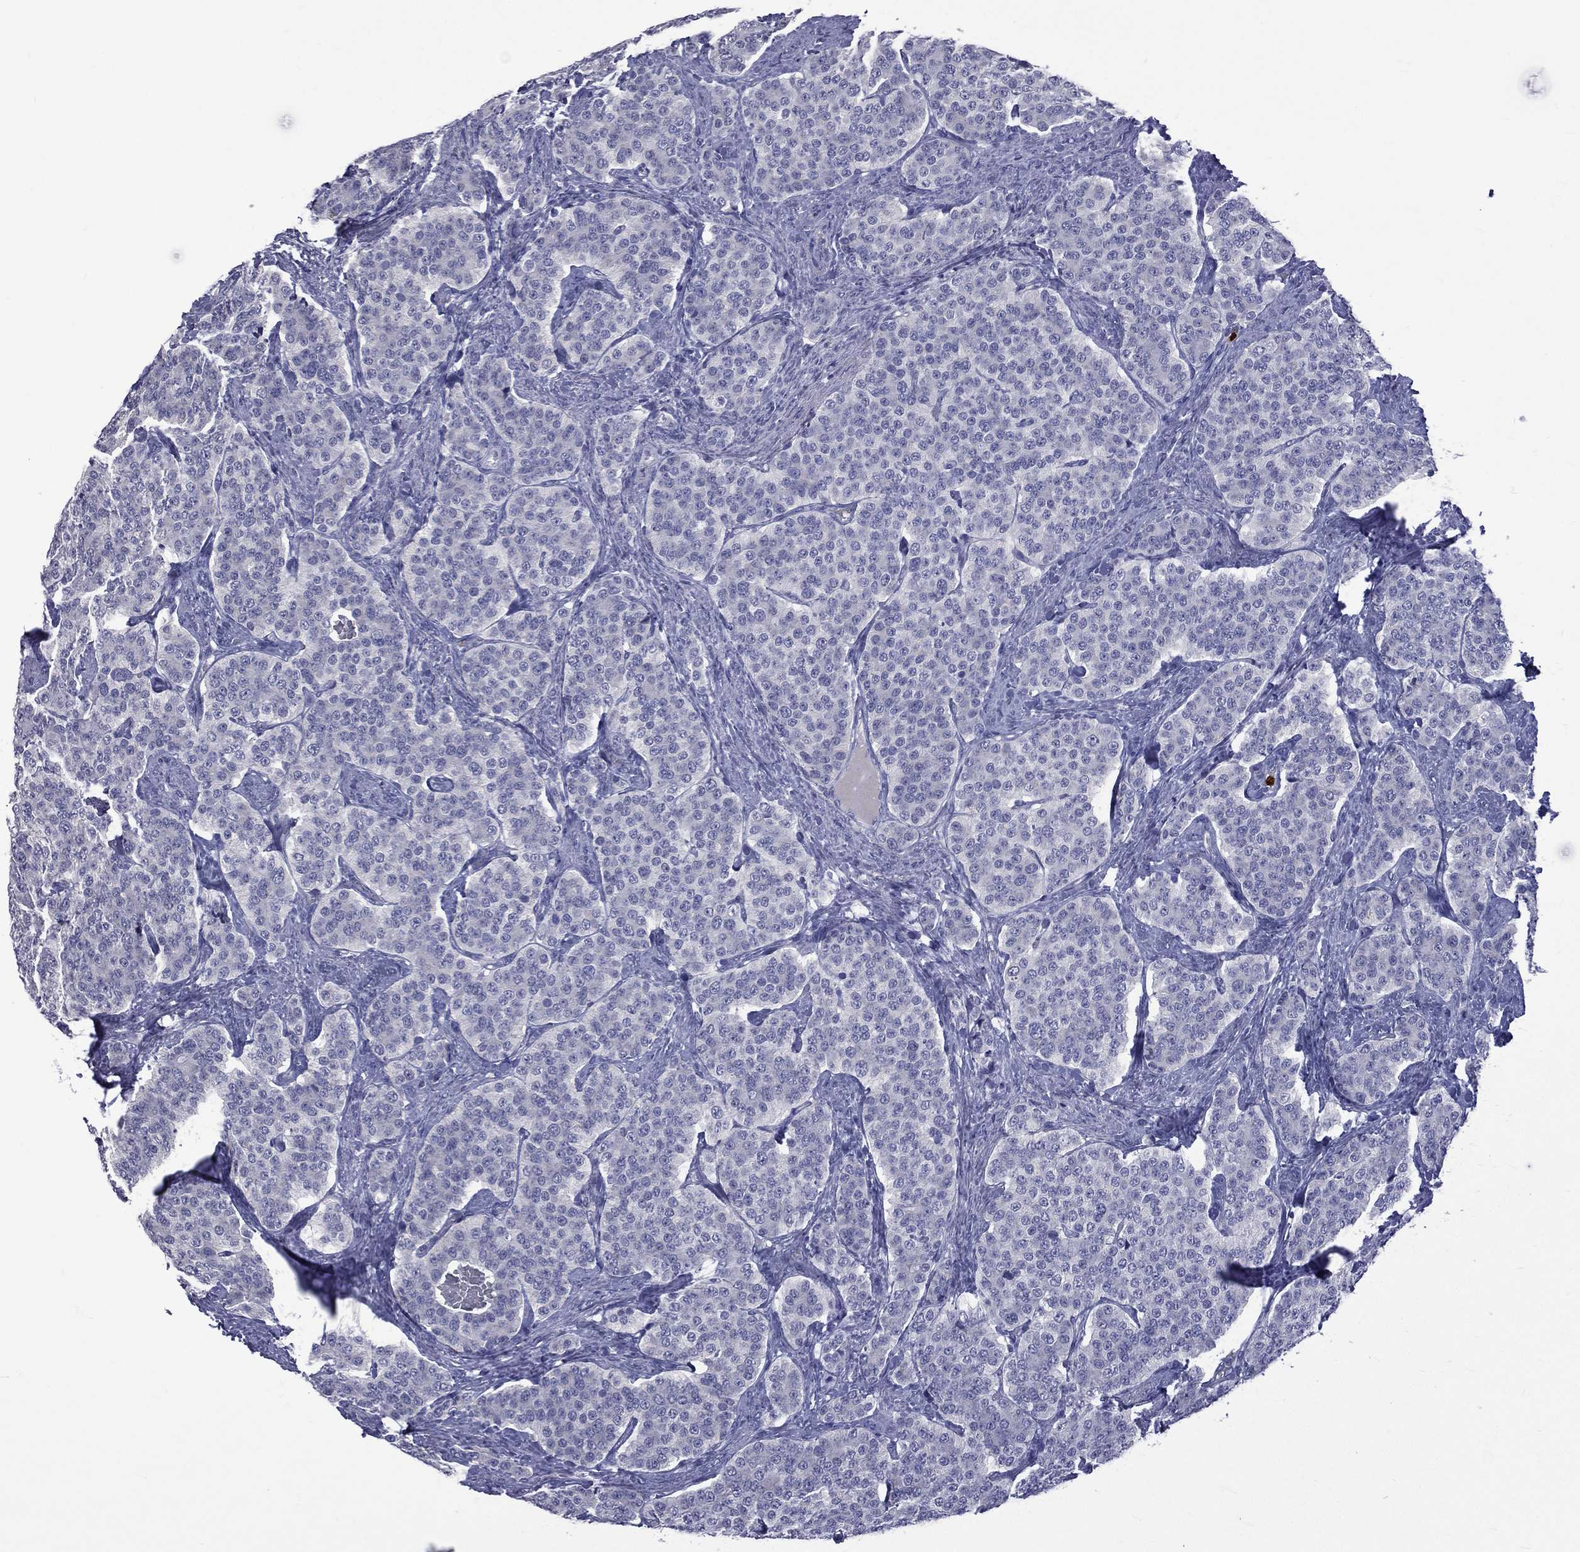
{"staining": {"intensity": "negative", "quantity": "none", "location": "none"}, "tissue": "carcinoid", "cell_type": "Tumor cells", "image_type": "cancer", "snomed": [{"axis": "morphology", "description": "Carcinoid, malignant, NOS"}, {"axis": "topography", "description": "Small intestine"}], "caption": "Immunohistochemical staining of carcinoid (malignant) displays no significant expression in tumor cells. The staining was performed using DAB (3,3'-diaminobenzidine) to visualize the protein expression in brown, while the nuclei were stained in blue with hematoxylin (Magnification: 20x).", "gene": "ELANE", "patient": {"sex": "female", "age": 58}}